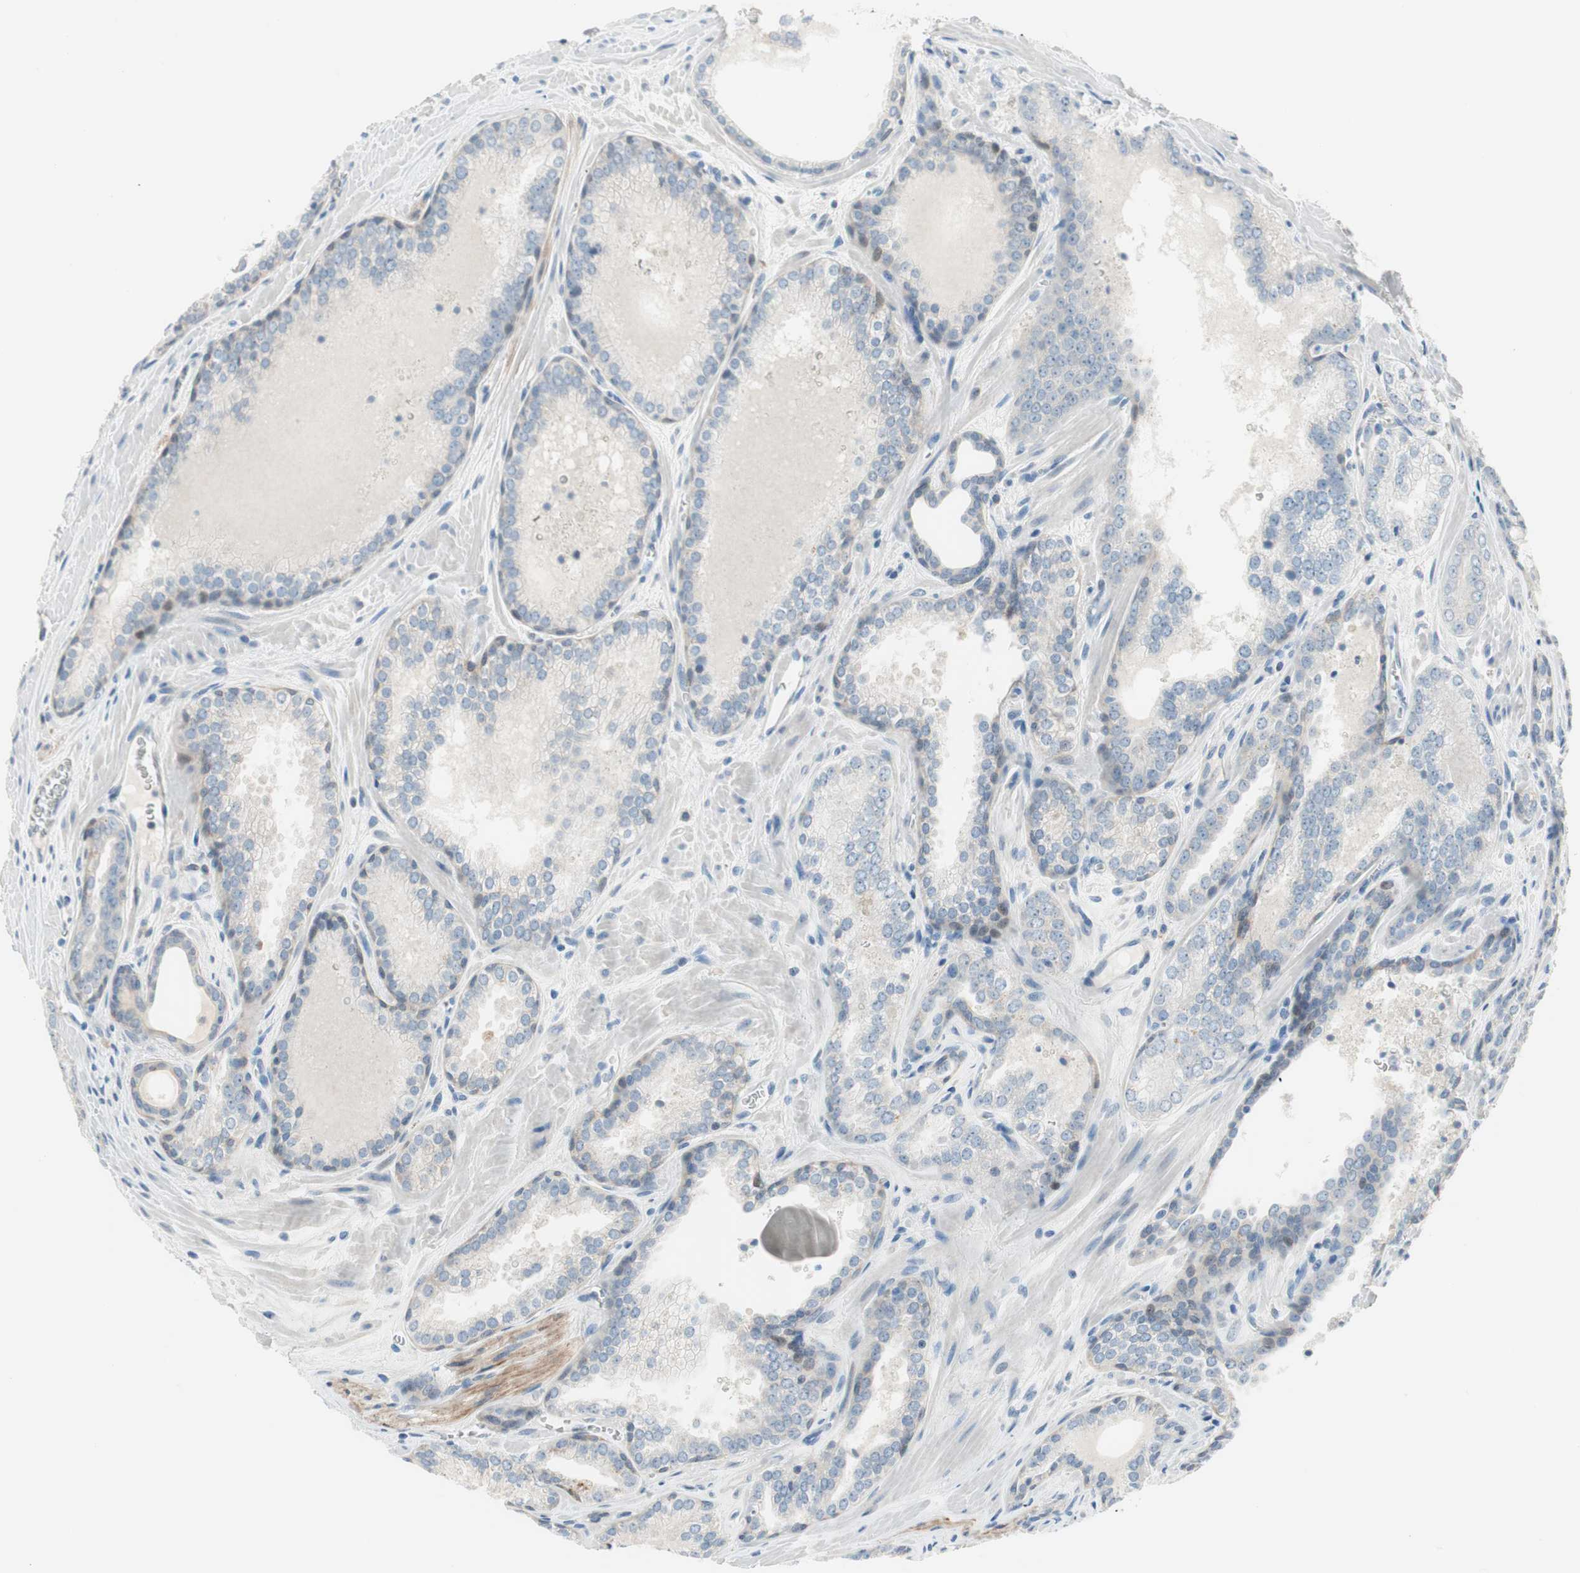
{"staining": {"intensity": "negative", "quantity": "none", "location": "none"}, "tissue": "prostate cancer", "cell_type": "Tumor cells", "image_type": "cancer", "snomed": [{"axis": "morphology", "description": "Adenocarcinoma, Low grade"}, {"axis": "topography", "description": "Prostate"}], "caption": "The immunohistochemistry photomicrograph has no significant staining in tumor cells of prostate cancer tissue. (IHC, brightfield microscopy, high magnification).", "gene": "PRRG4", "patient": {"sex": "male", "age": 60}}